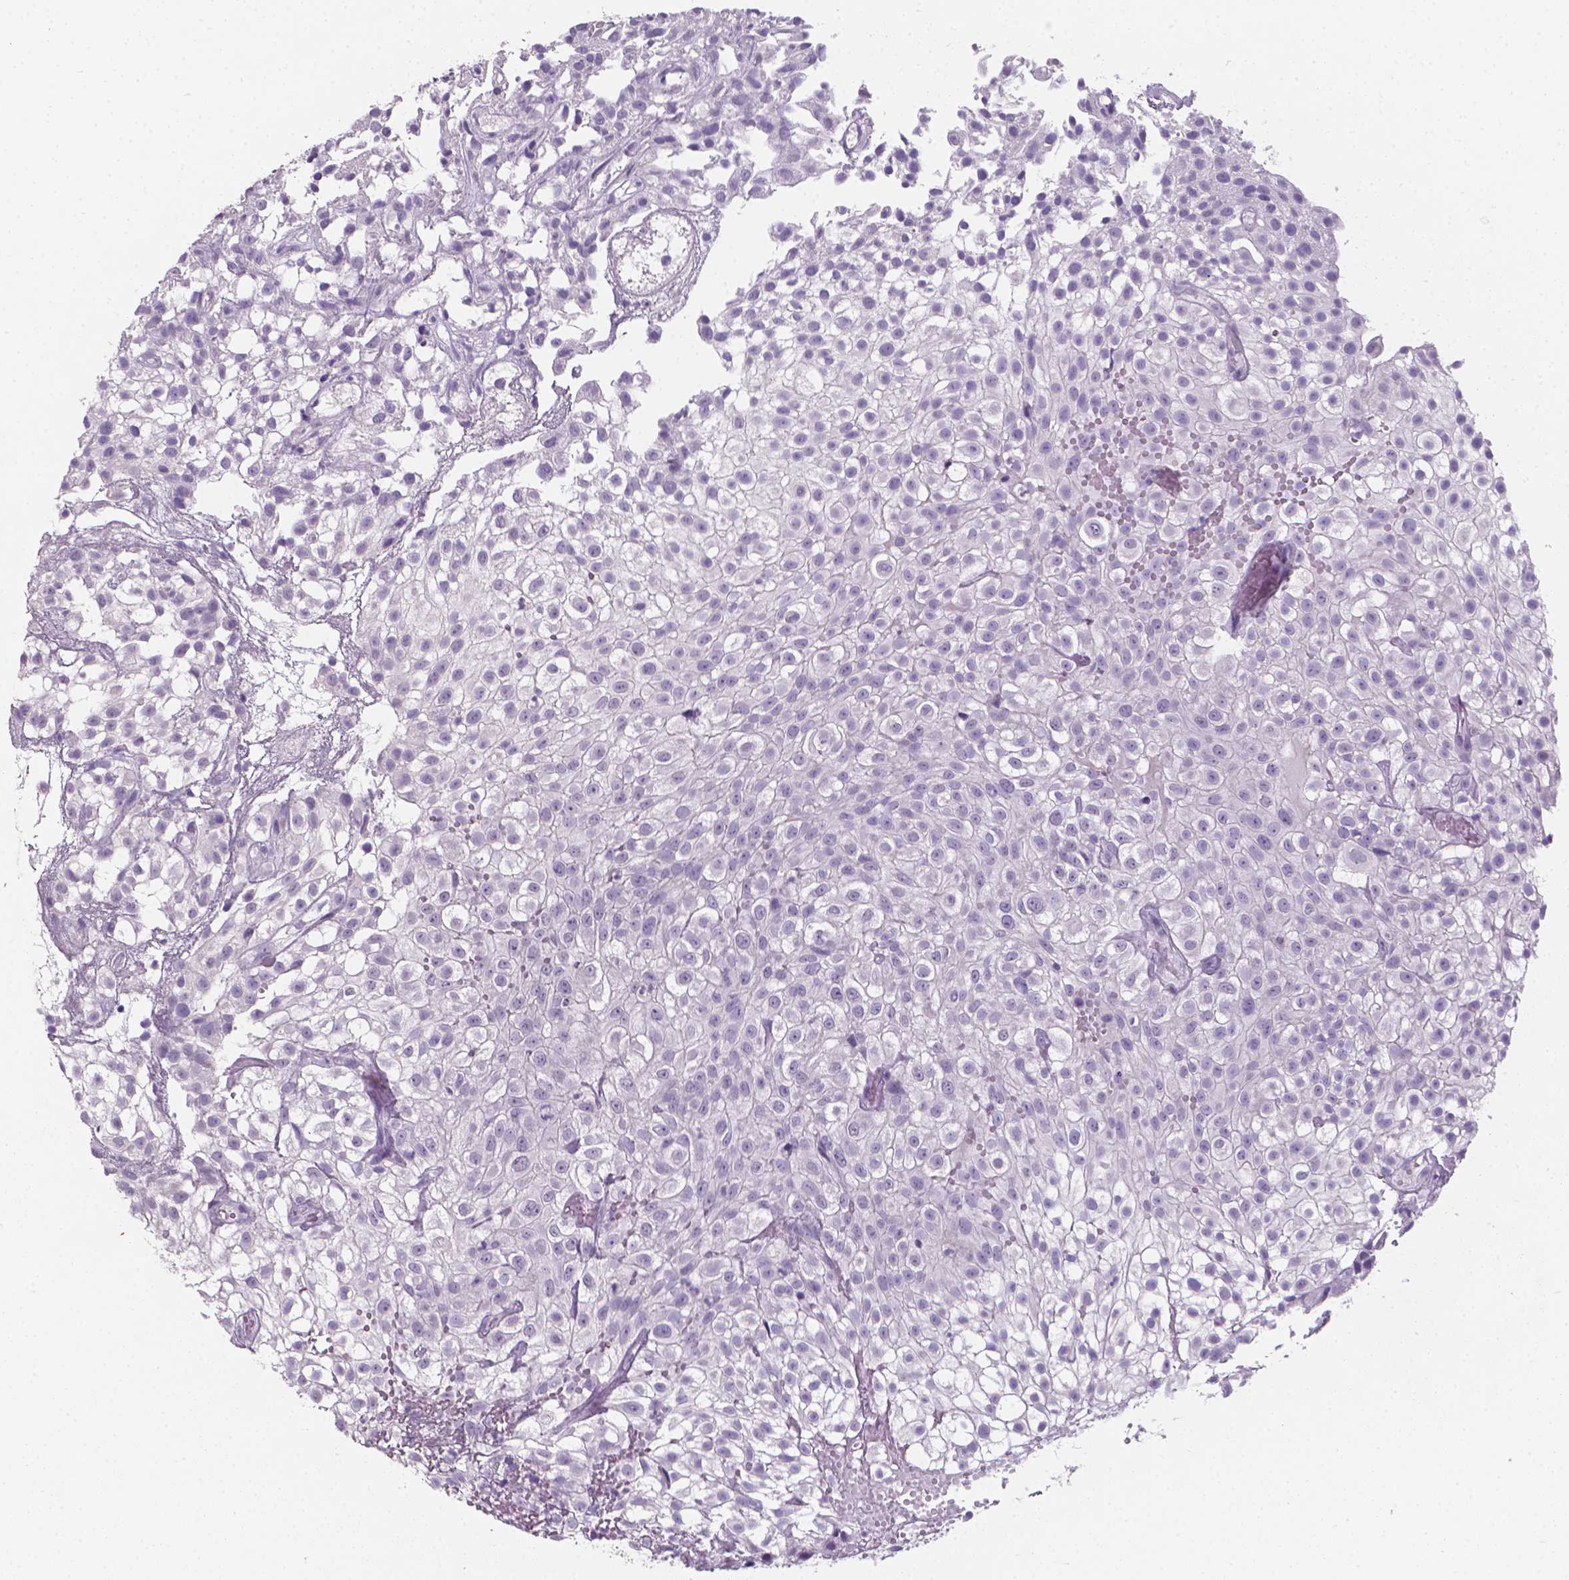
{"staining": {"intensity": "negative", "quantity": "none", "location": "none"}, "tissue": "urothelial cancer", "cell_type": "Tumor cells", "image_type": "cancer", "snomed": [{"axis": "morphology", "description": "Urothelial carcinoma, High grade"}, {"axis": "topography", "description": "Urinary bladder"}], "caption": "Immunohistochemistry histopathology image of neoplastic tissue: human urothelial cancer stained with DAB (3,3'-diaminobenzidine) exhibits no significant protein expression in tumor cells.", "gene": "XPNPEP2", "patient": {"sex": "male", "age": 56}}